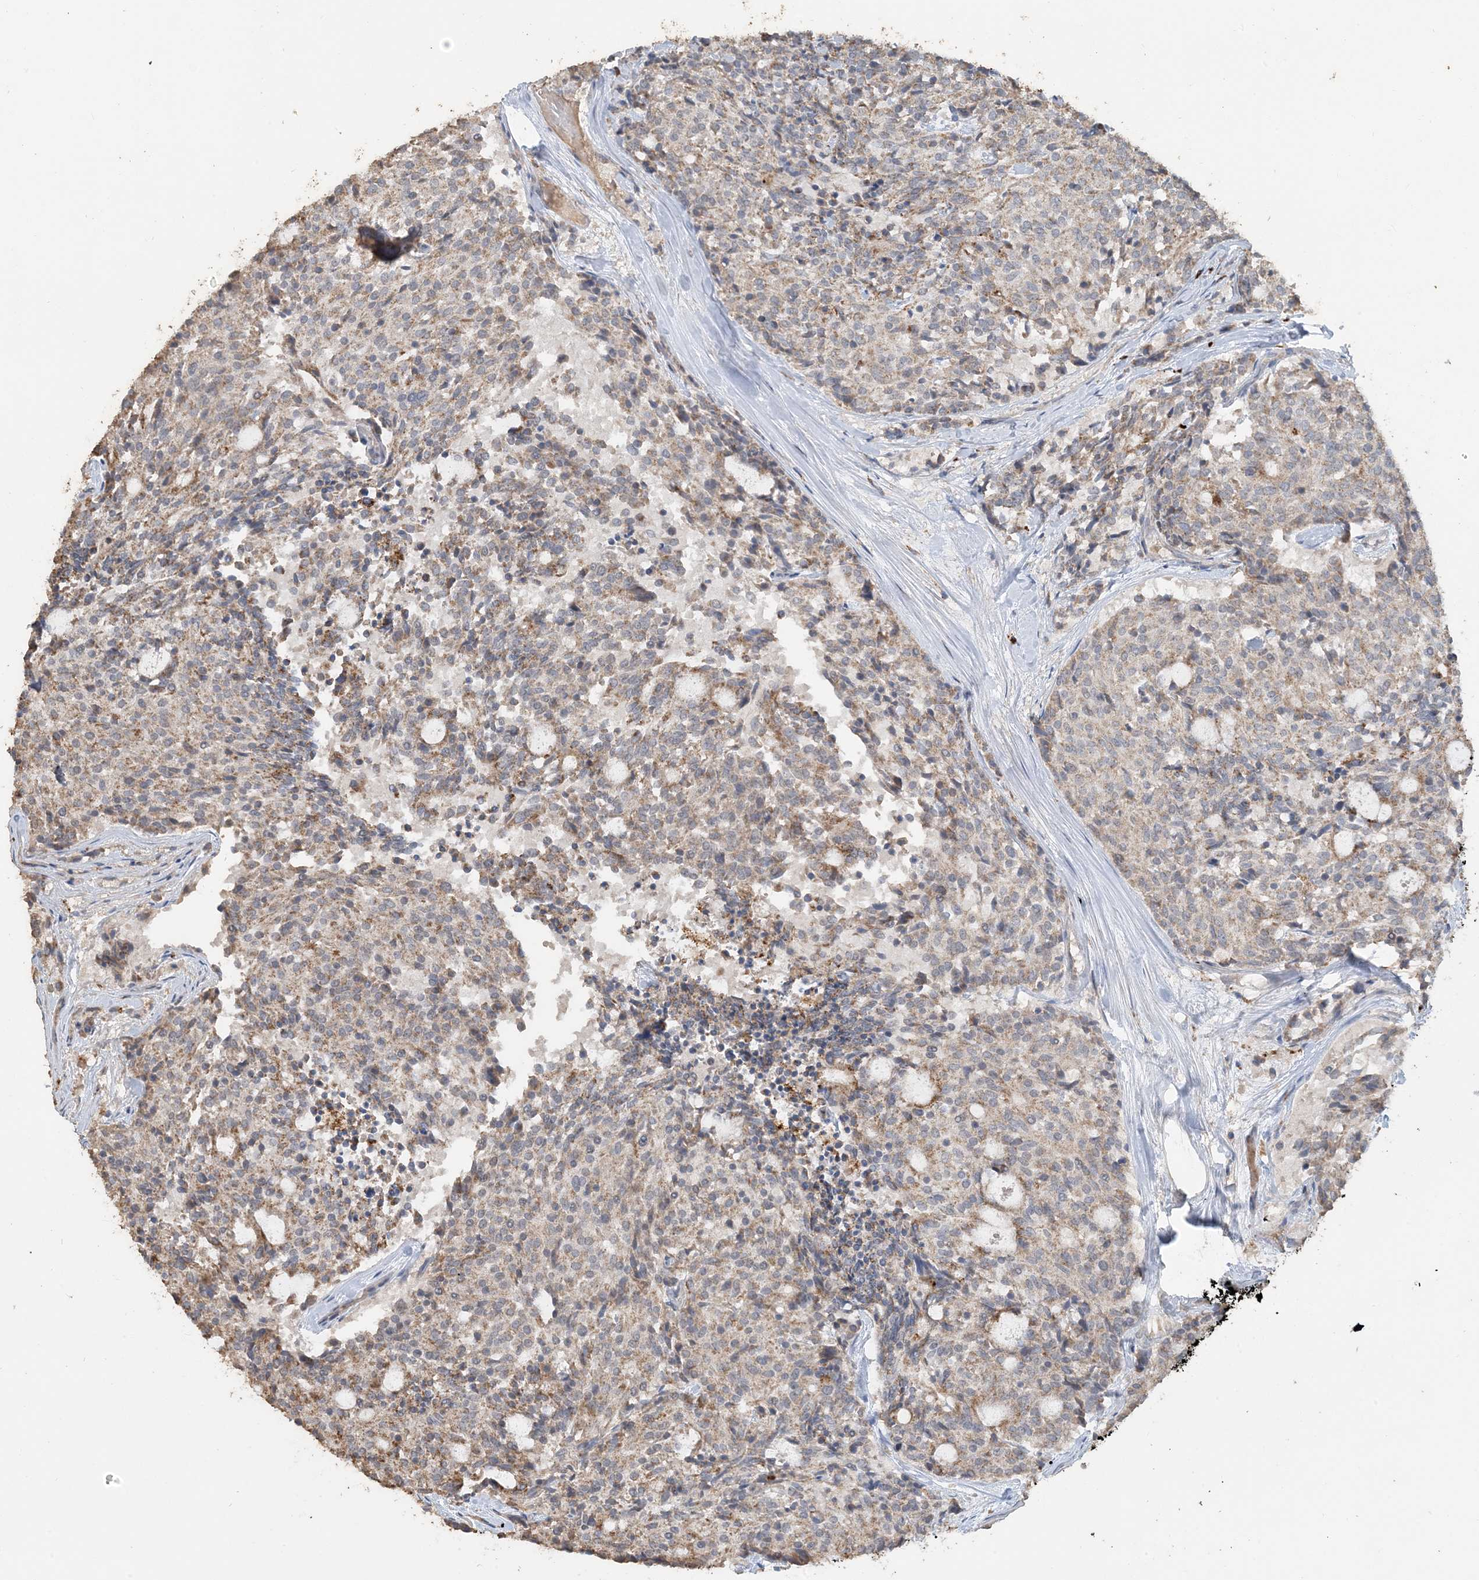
{"staining": {"intensity": "moderate", "quantity": ">75%", "location": "cytoplasmic/membranous"}, "tissue": "carcinoid", "cell_type": "Tumor cells", "image_type": "cancer", "snomed": [{"axis": "morphology", "description": "Carcinoid, malignant, NOS"}, {"axis": "topography", "description": "Pancreas"}], "caption": "IHC image of human carcinoid stained for a protein (brown), which demonstrates medium levels of moderate cytoplasmic/membranous expression in about >75% of tumor cells.", "gene": "SFMBT2", "patient": {"sex": "female", "age": 54}}